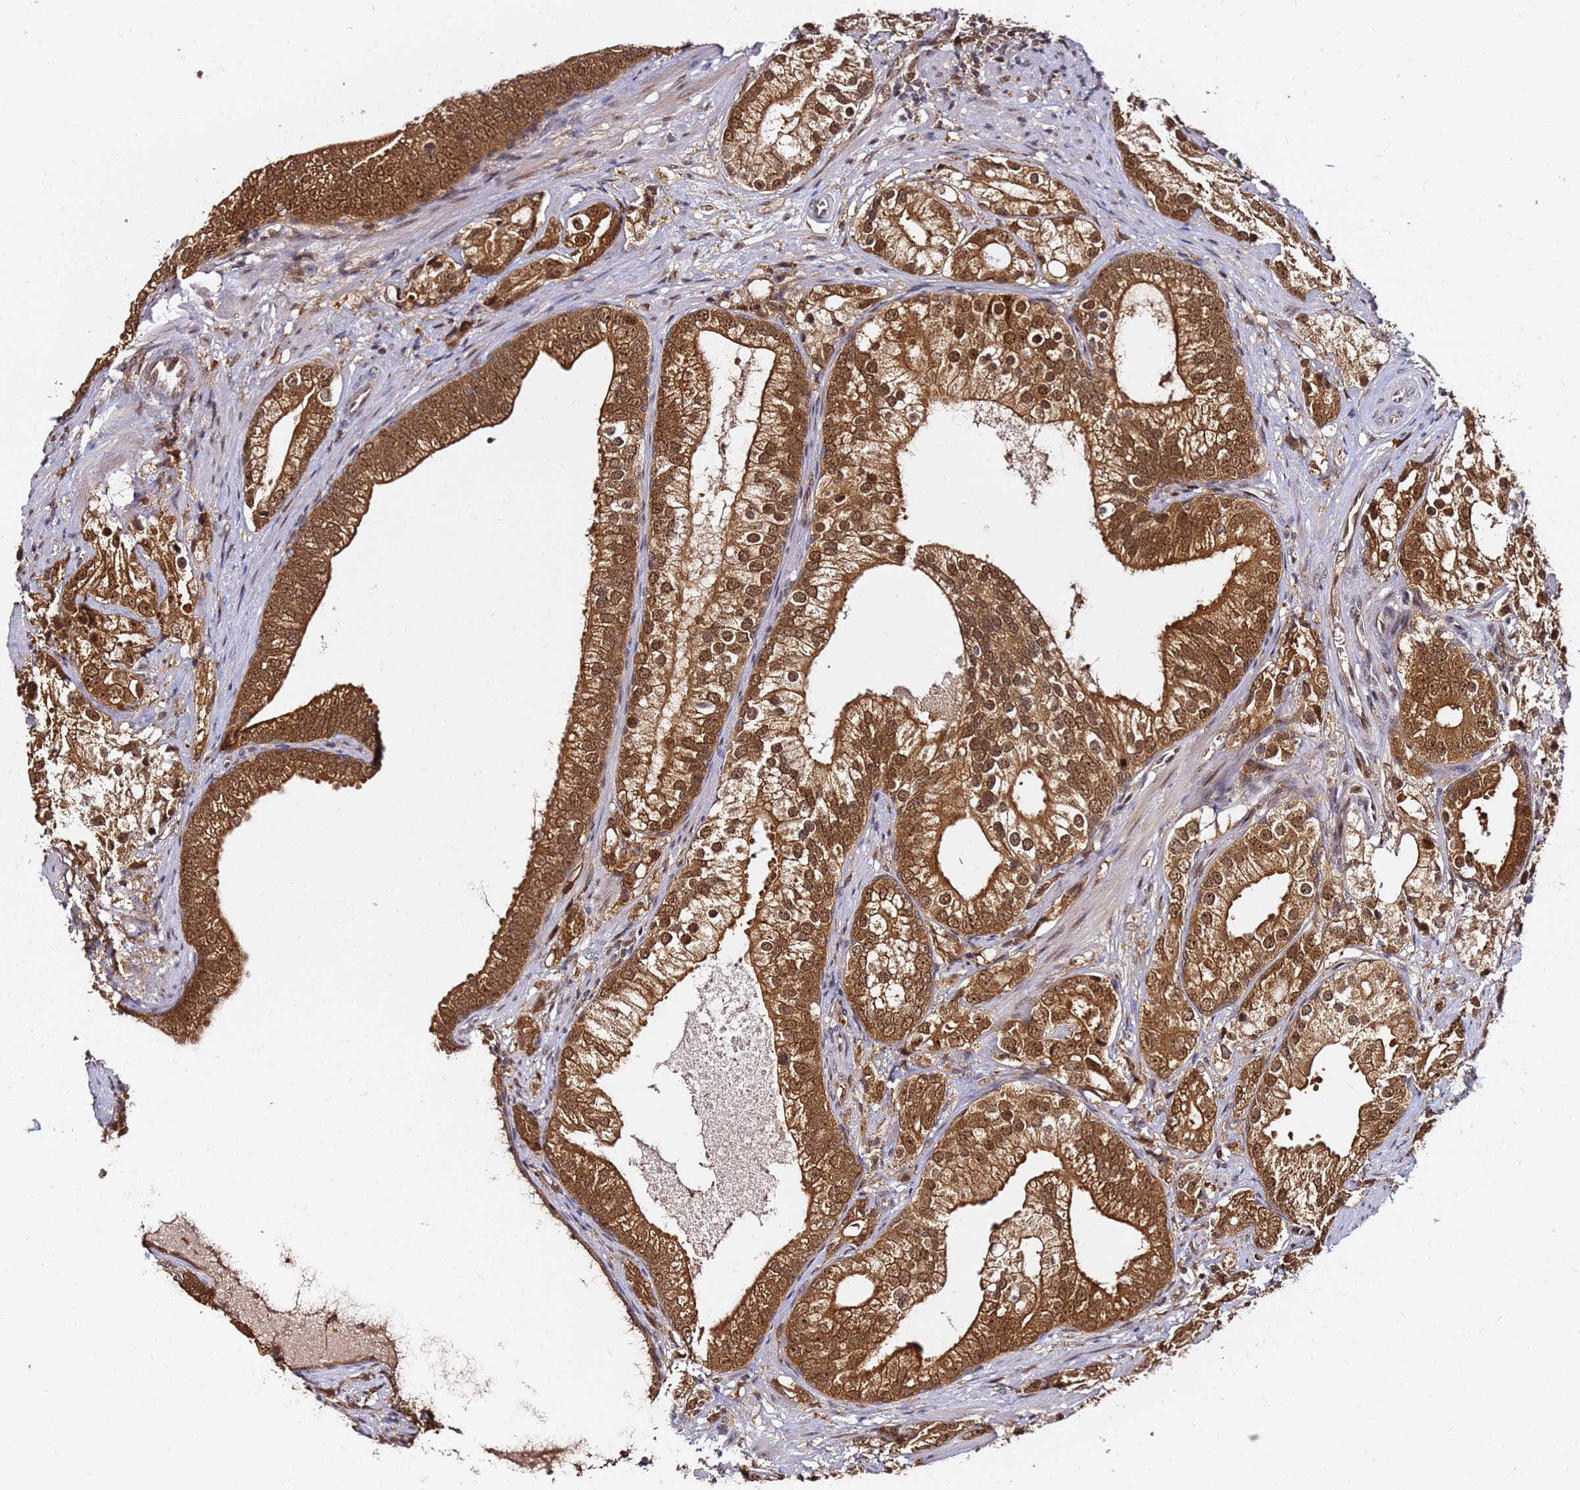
{"staining": {"intensity": "moderate", "quantity": ">75%", "location": "cytoplasmic/membranous,nuclear"}, "tissue": "prostate cancer", "cell_type": "Tumor cells", "image_type": "cancer", "snomed": [{"axis": "morphology", "description": "Adenocarcinoma, High grade"}, {"axis": "topography", "description": "Prostate"}], "caption": "Immunohistochemistry staining of prostate cancer, which exhibits medium levels of moderate cytoplasmic/membranous and nuclear staining in approximately >75% of tumor cells indicating moderate cytoplasmic/membranous and nuclear protein expression. The staining was performed using DAB (brown) for protein detection and nuclei were counterstained in hematoxylin (blue).", "gene": "RGS18", "patient": {"sex": "male", "age": 75}}